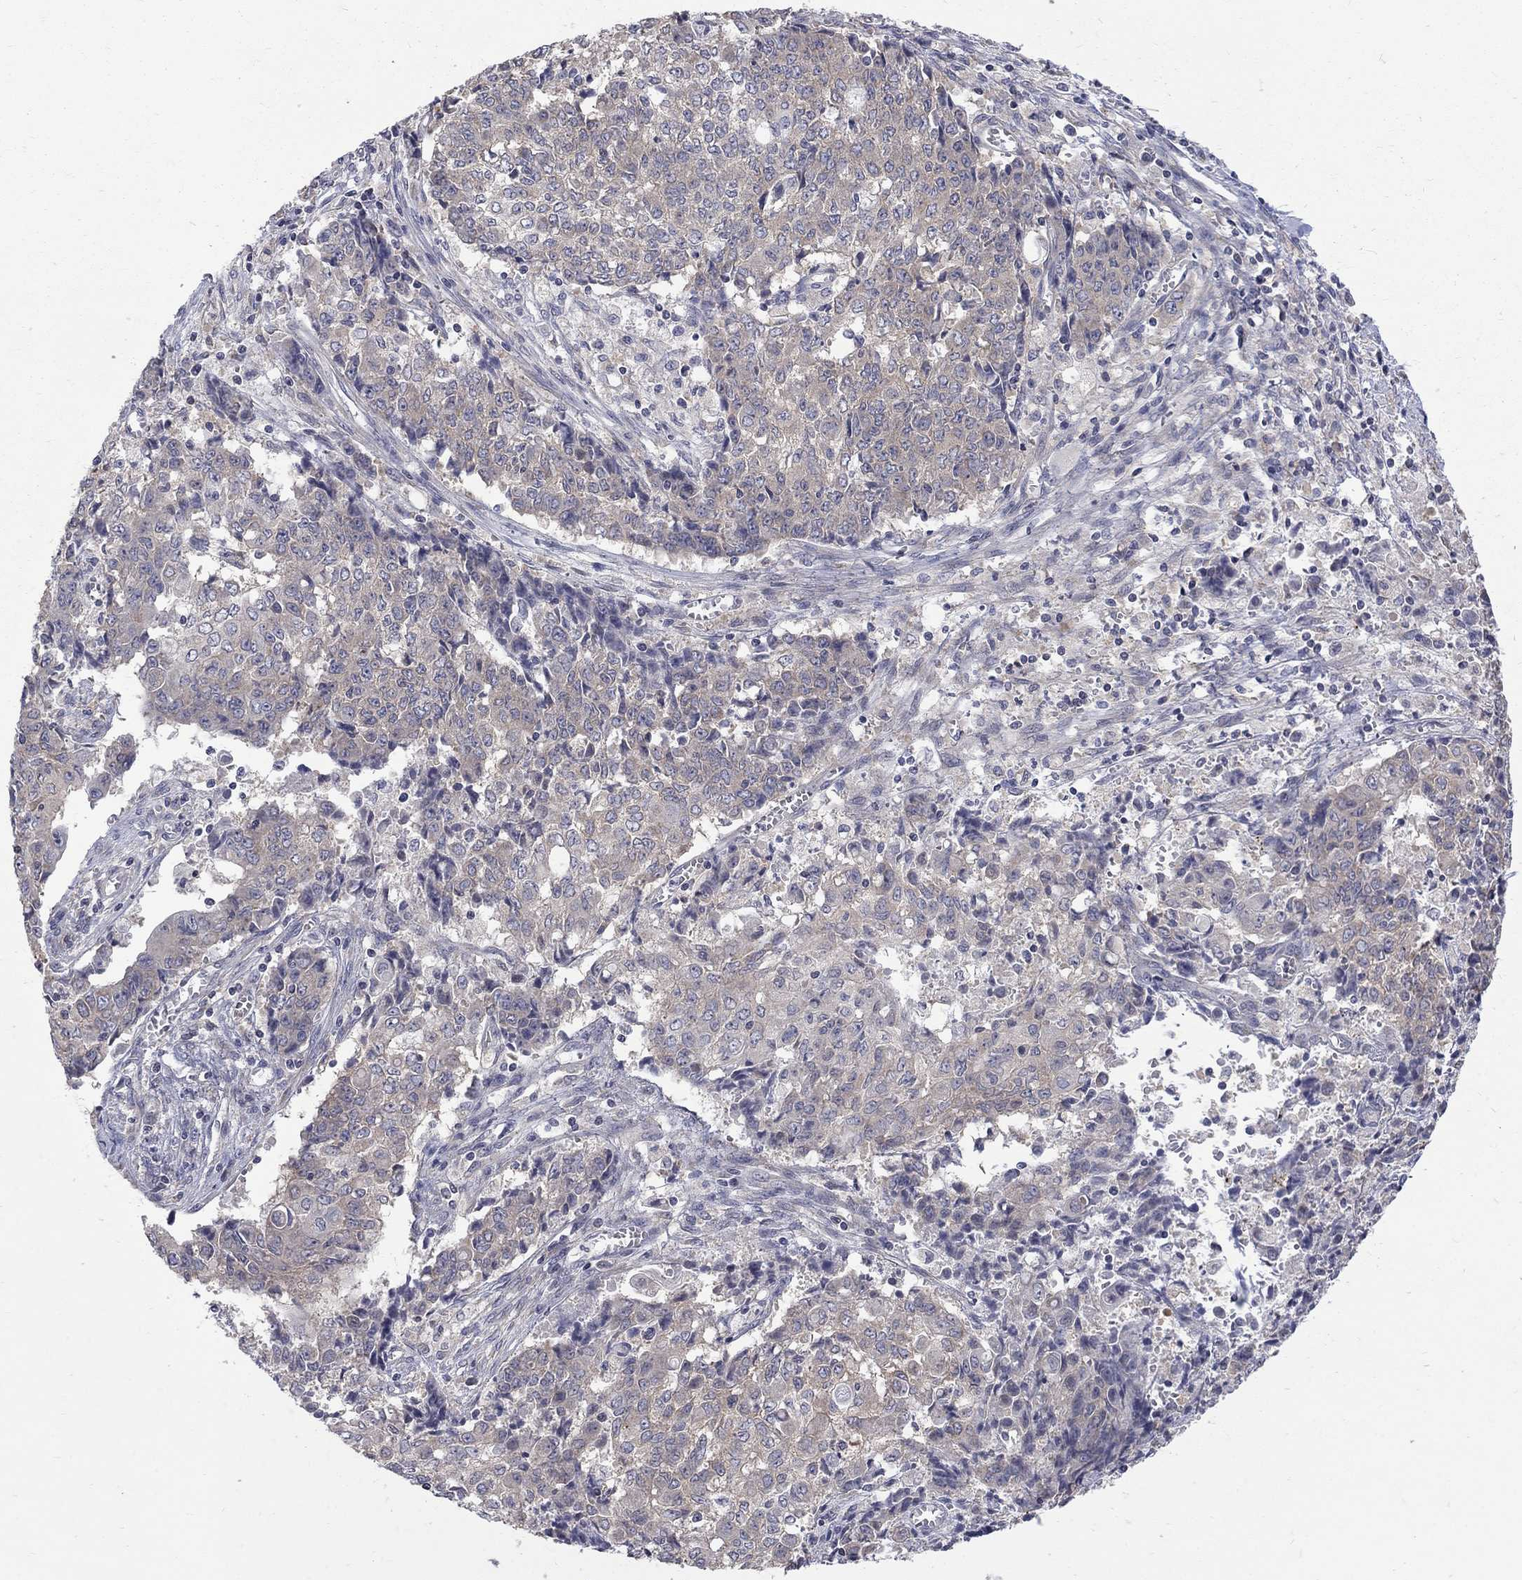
{"staining": {"intensity": "negative", "quantity": "none", "location": "none"}, "tissue": "ovarian cancer", "cell_type": "Tumor cells", "image_type": "cancer", "snomed": [{"axis": "morphology", "description": "Carcinoma, endometroid"}, {"axis": "topography", "description": "Ovary"}], "caption": "Ovarian endometroid carcinoma was stained to show a protein in brown. There is no significant staining in tumor cells.", "gene": "SH2B1", "patient": {"sex": "female", "age": 42}}